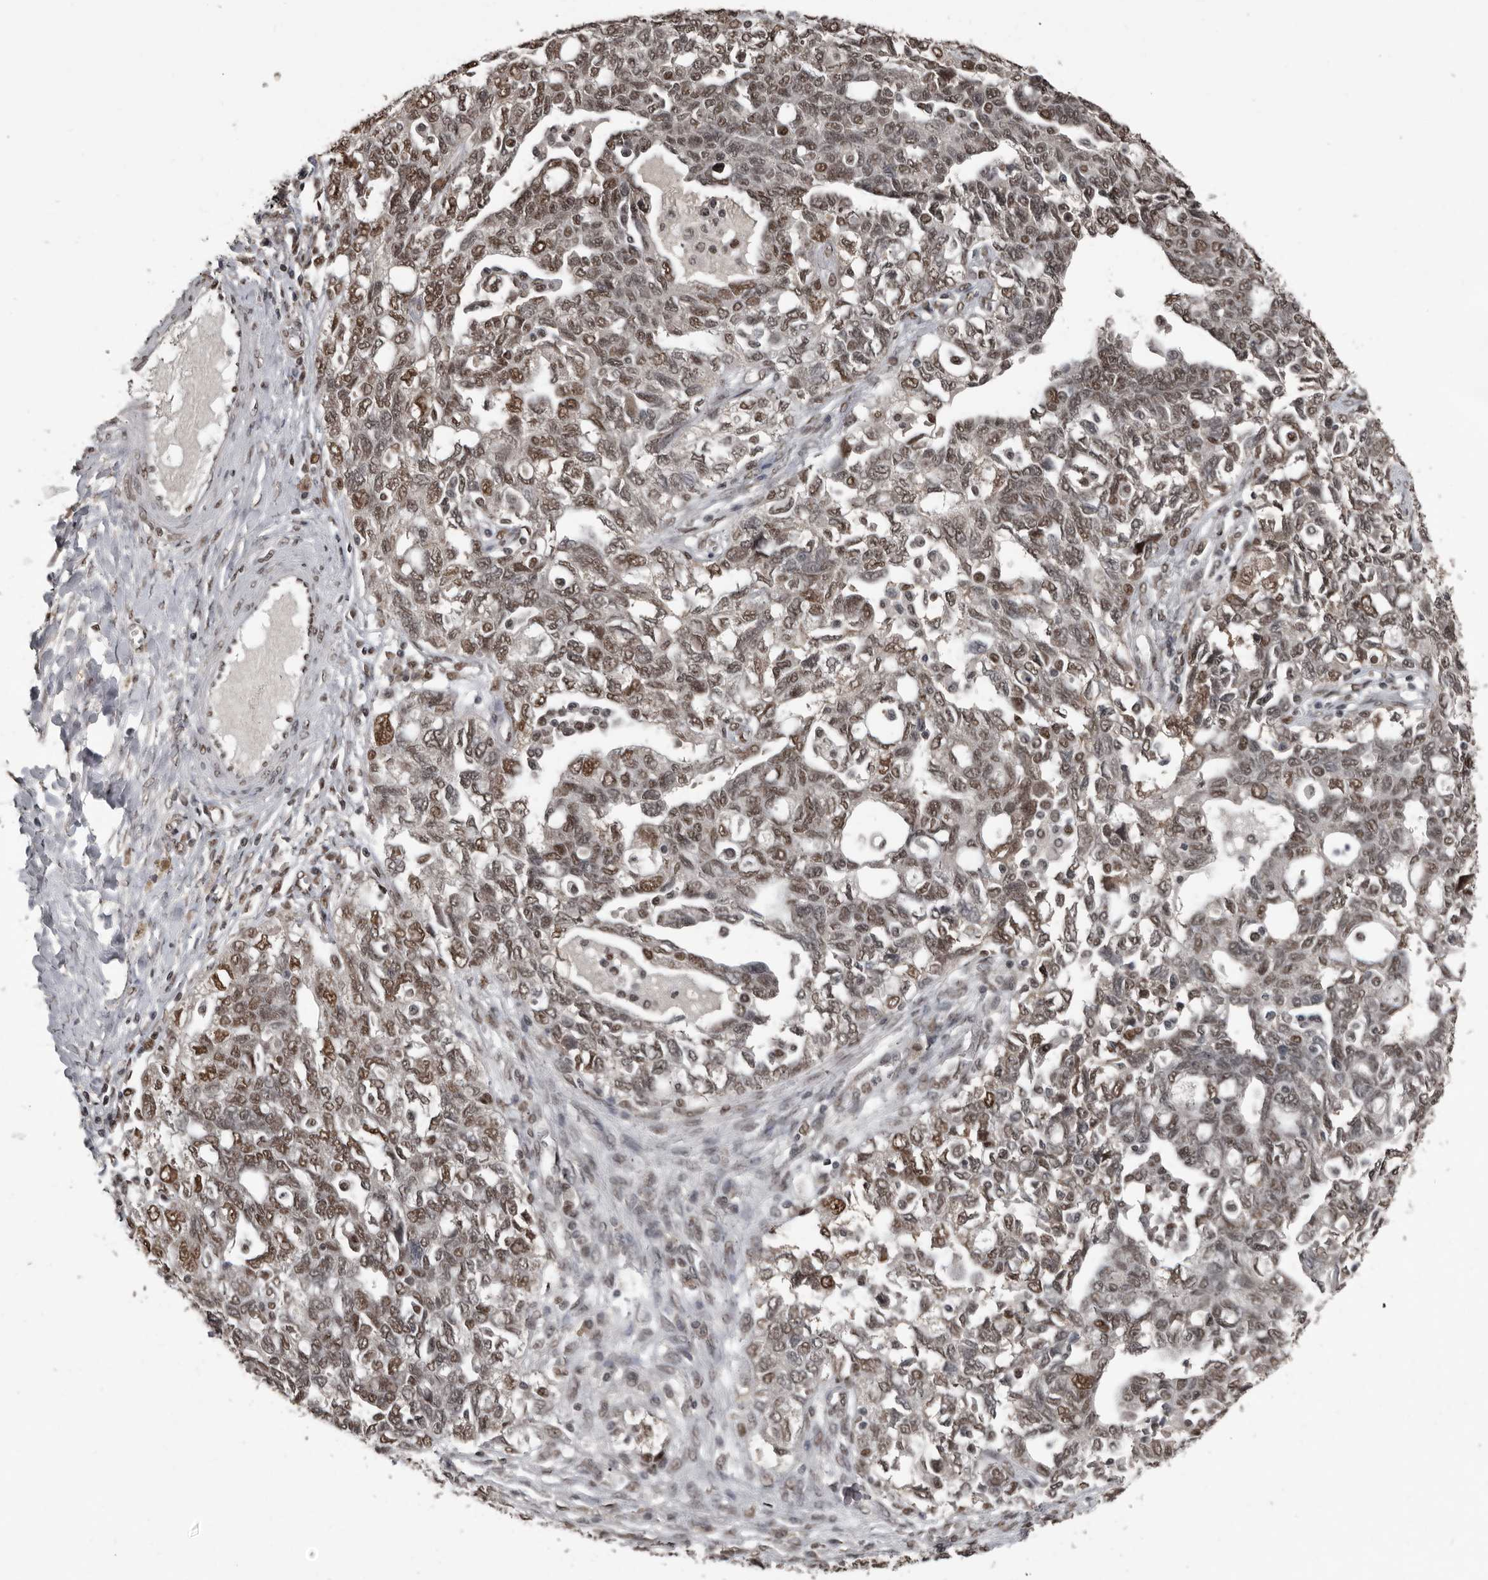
{"staining": {"intensity": "moderate", "quantity": ">75%", "location": "nuclear"}, "tissue": "ovarian cancer", "cell_type": "Tumor cells", "image_type": "cancer", "snomed": [{"axis": "morphology", "description": "Carcinoma, NOS"}, {"axis": "morphology", "description": "Cystadenocarcinoma, serous, NOS"}, {"axis": "topography", "description": "Ovary"}], "caption": "Ovarian serous cystadenocarcinoma stained with DAB (3,3'-diaminobenzidine) immunohistochemistry exhibits medium levels of moderate nuclear expression in about >75% of tumor cells.", "gene": "CHD1L", "patient": {"sex": "female", "age": 69}}